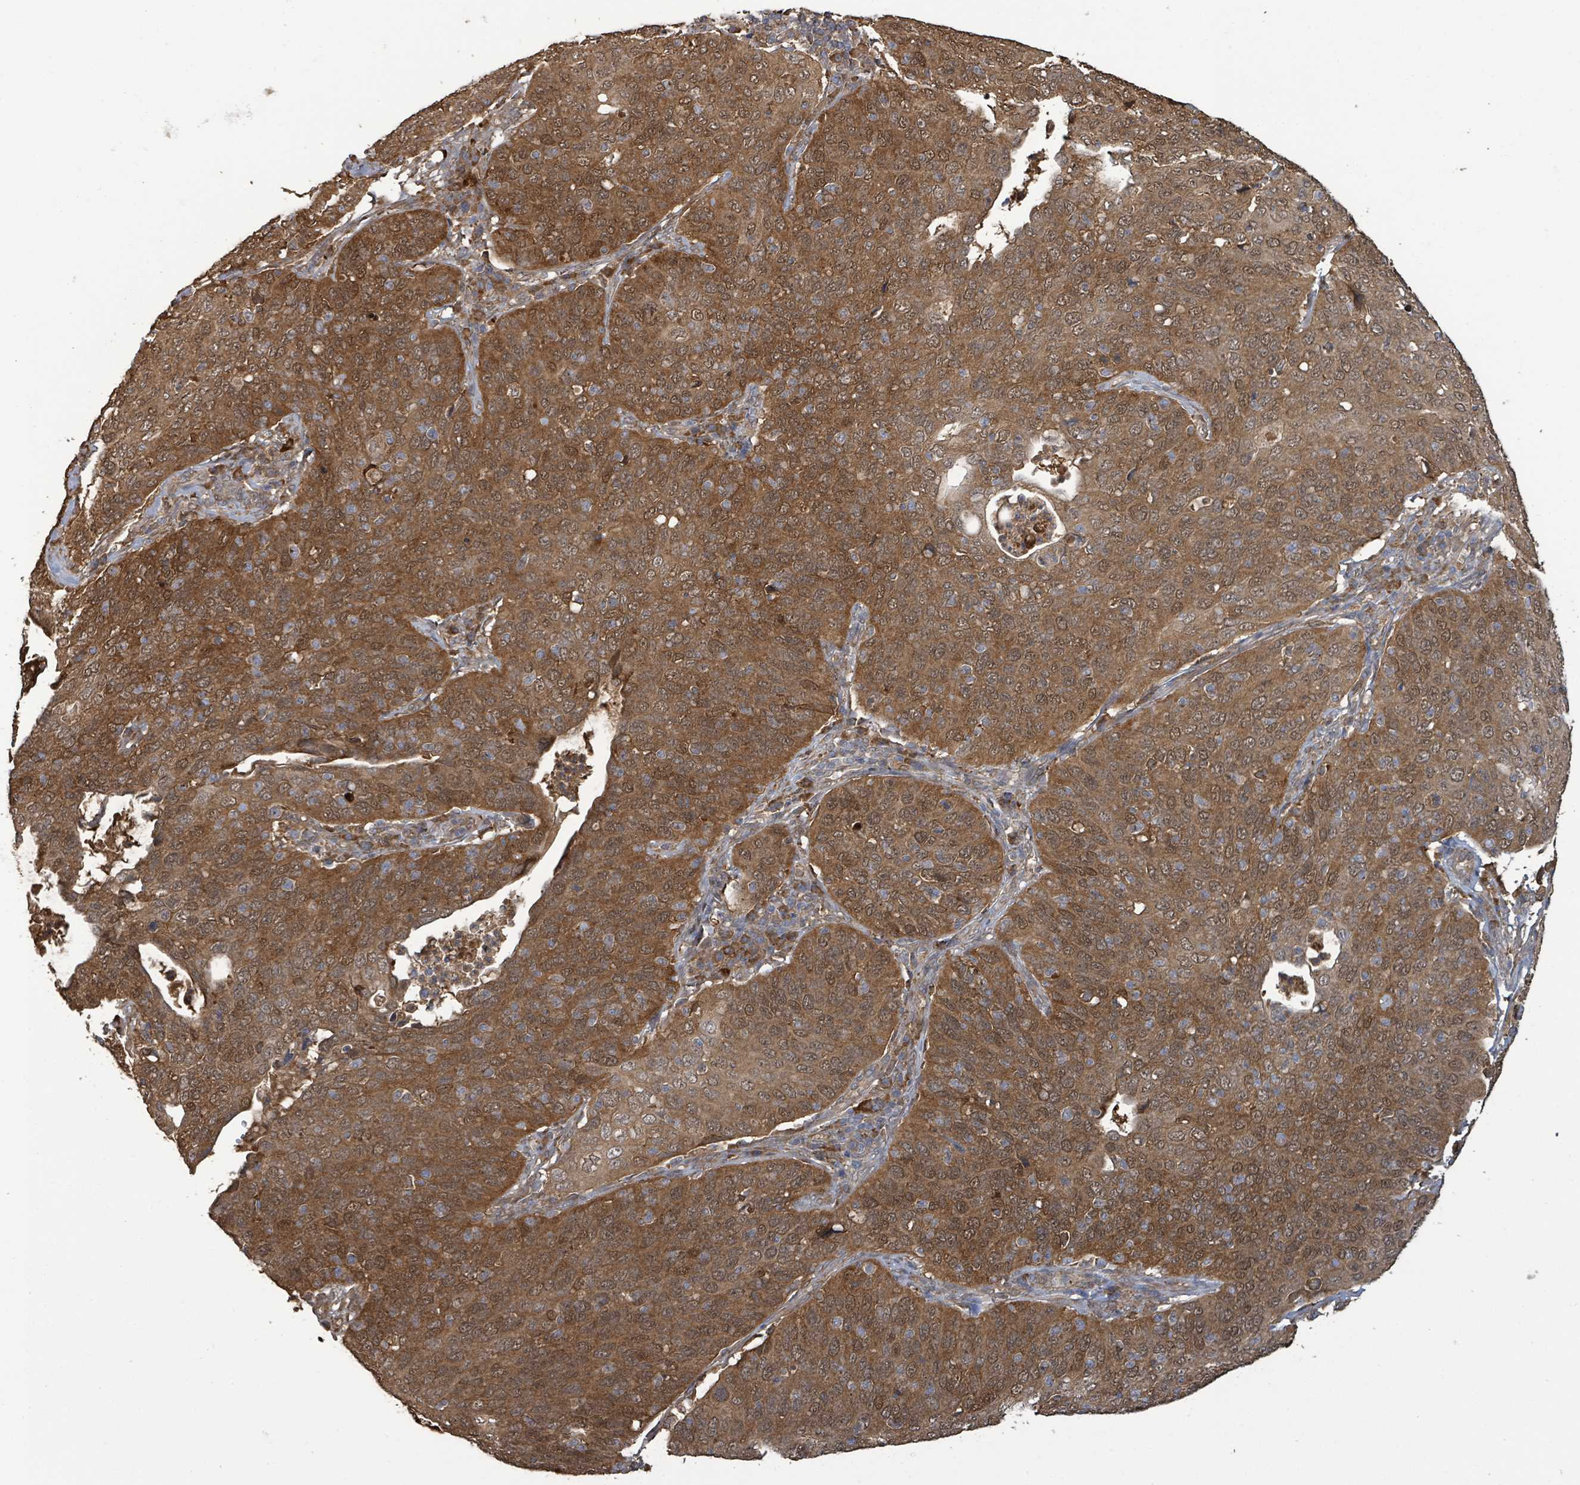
{"staining": {"intensity": "strong", "quantity": ">75%", "location": "cytoplasmic/membranous,nuclear"}, "tissue": "cervical cancer", "cell_type": "Tumor cells", "image_type": "cancer", "snomed": [{"axis": "morphology", "description": "Squamous cell carcinoma, NOS"}, {"axis": "topography", "description": "Cervix"}], "caption": "An immunohistochemistry histopathology image of neoplastic tissue is shown. Protein staining in brown highlights strong cytoplasmic/membranous and nuclear positivity in cervical cancer within tumor cells.", "gene": "ARPIN", "patient": {"sex": "female", "age": 36}}